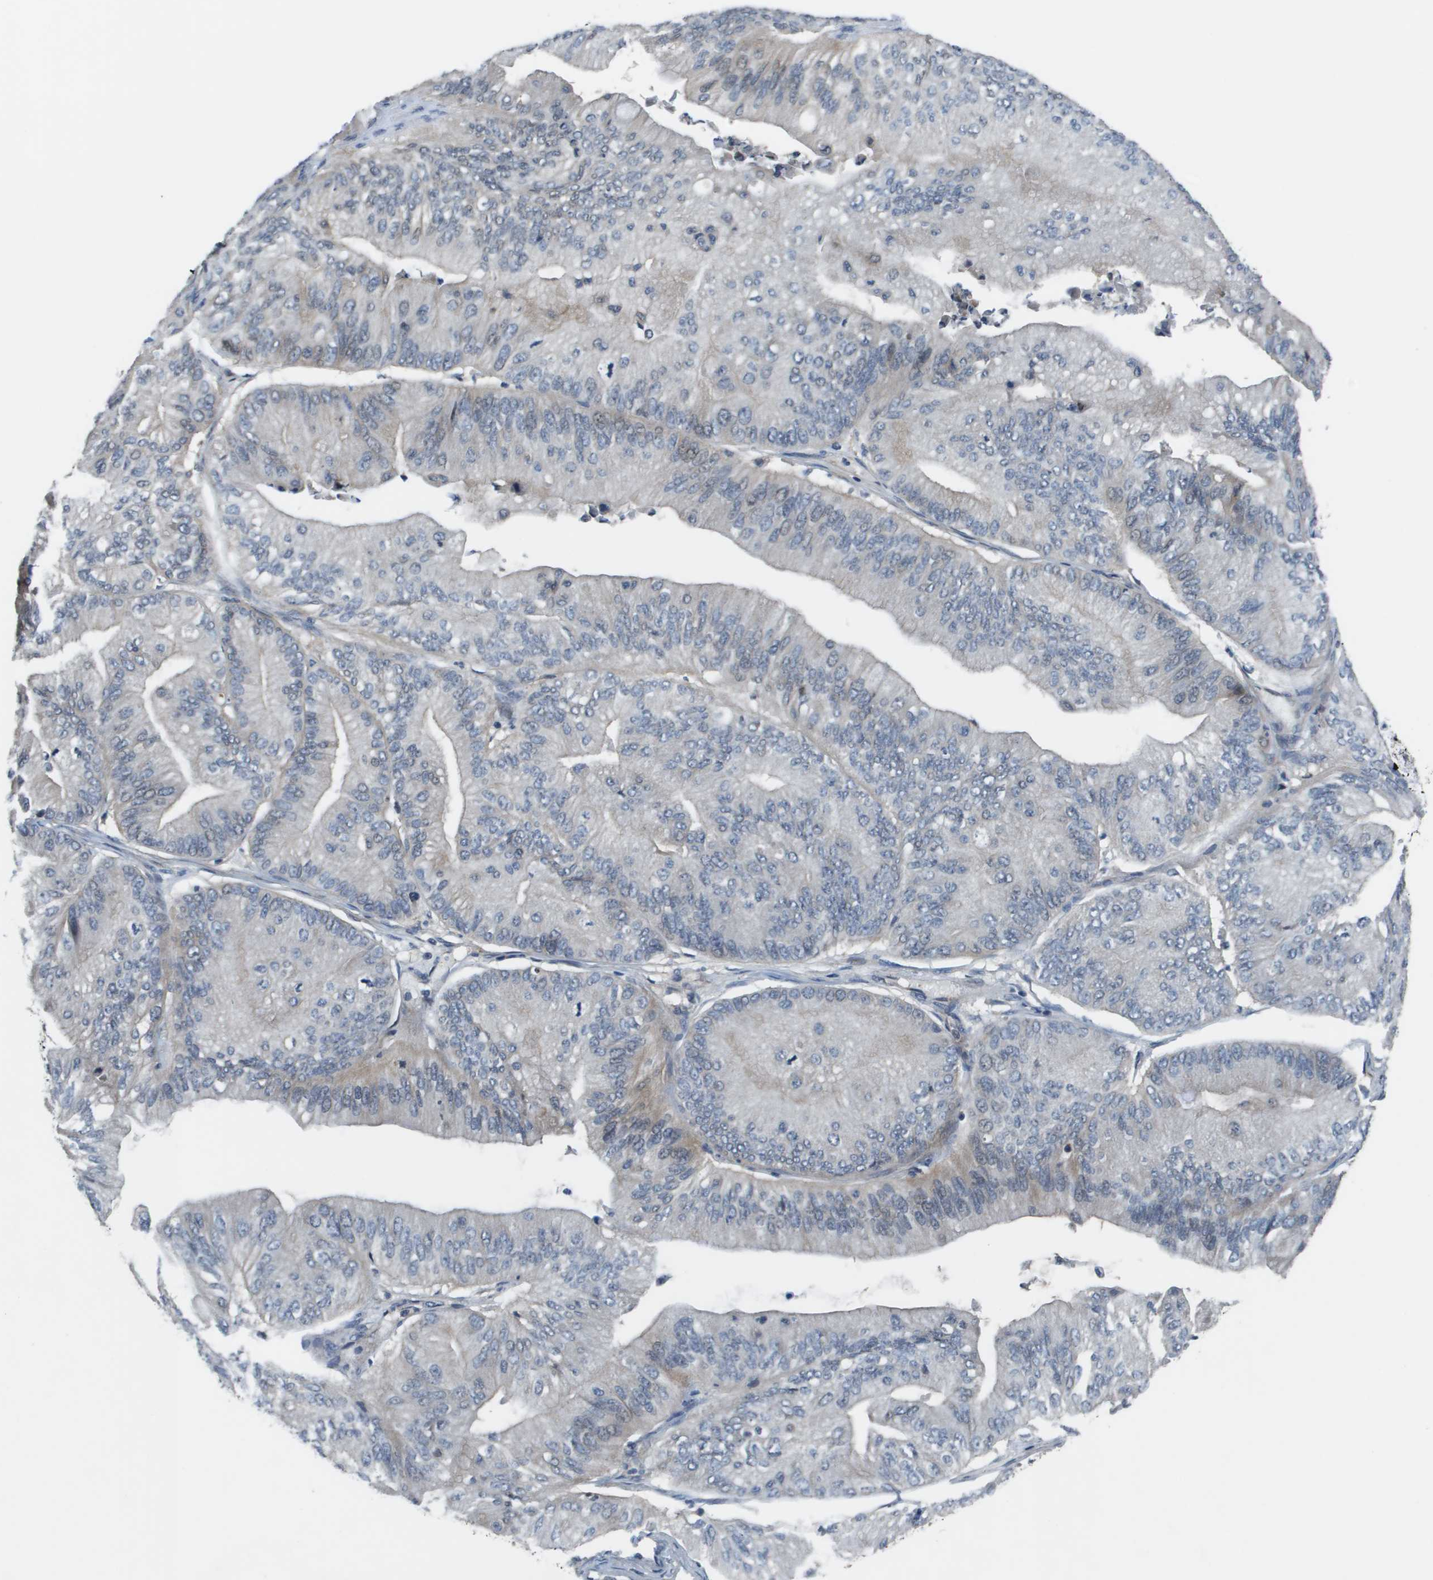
{"staining": {"intensity": "weak", "quantity": "<25%", "location": "cytoplasmic/membranous"}, "tissue": "ovarian cancer", "cell_type": "Tumor cells", "image_type": "cancer", "snomed": [{"axis": "morphology", "description": "Cystadenocarcinoma, mucinous, NOS"}, {"axis": "topography", "description": "Ovary"}], "caption": "IHC of ovarian cancer shows no positivity in tumor cells.", "gene": "ENPP5", "patient": {"sex": "female", "age": 61}}